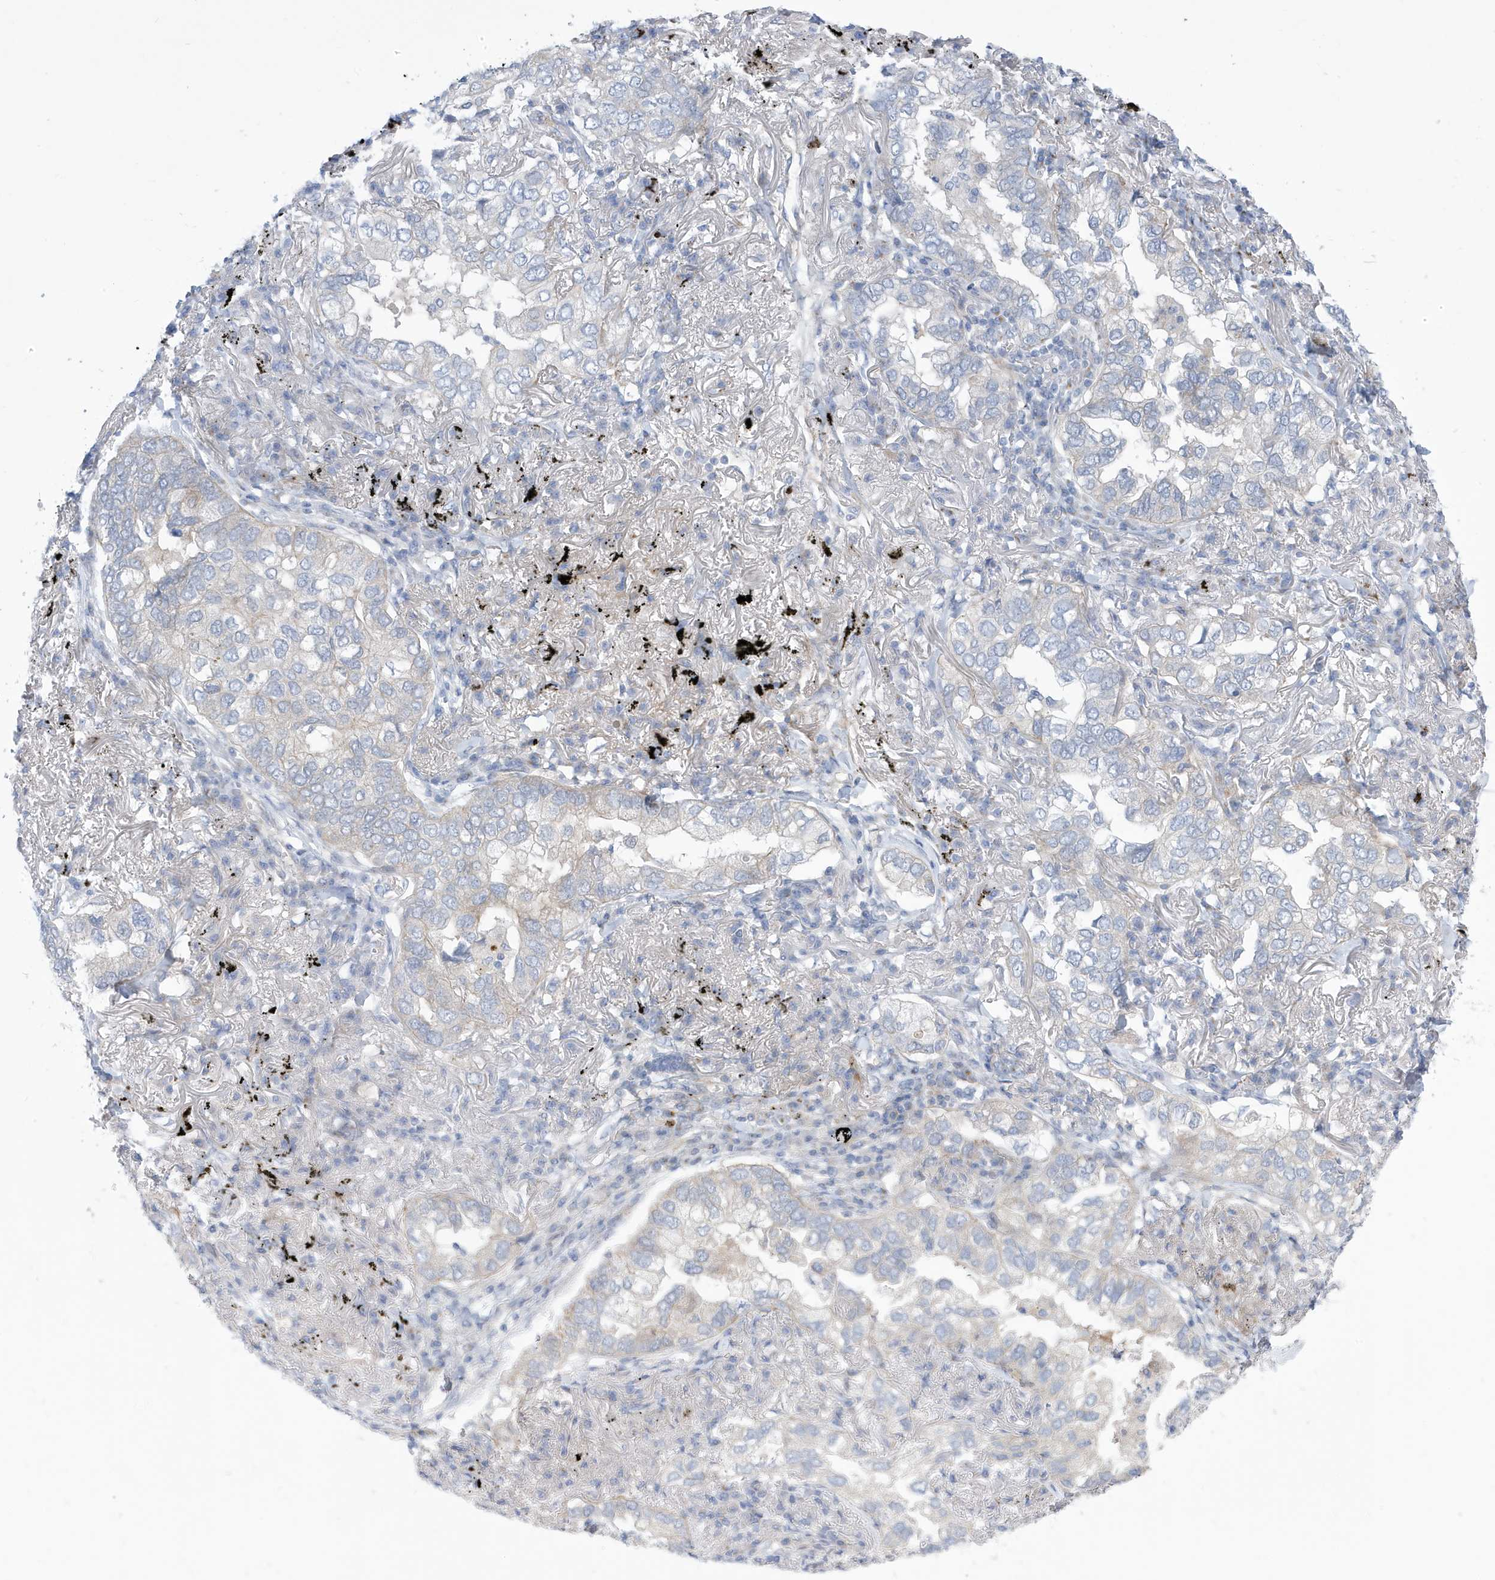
{"staining": {"intensity": "negative", "quantity": "none", "location": "none"}, "tissue": "lung cancer", "cell_type": "Tumor cells", "image_type": "cancer", "snomed": [{"axis": "morphology", "description": "Adenocarcinoma, NOS"}, {"axis": "topography", "description": "Lung"}], "caption": "An immunohistochemistry (IHC) histopathology image of lung adenocarcinoma is shown. There is no staining in tumor cells of lung adenocarcinoma.", "gene": "ATP13A5", "patient": {"sex": "male", "age": 65}}